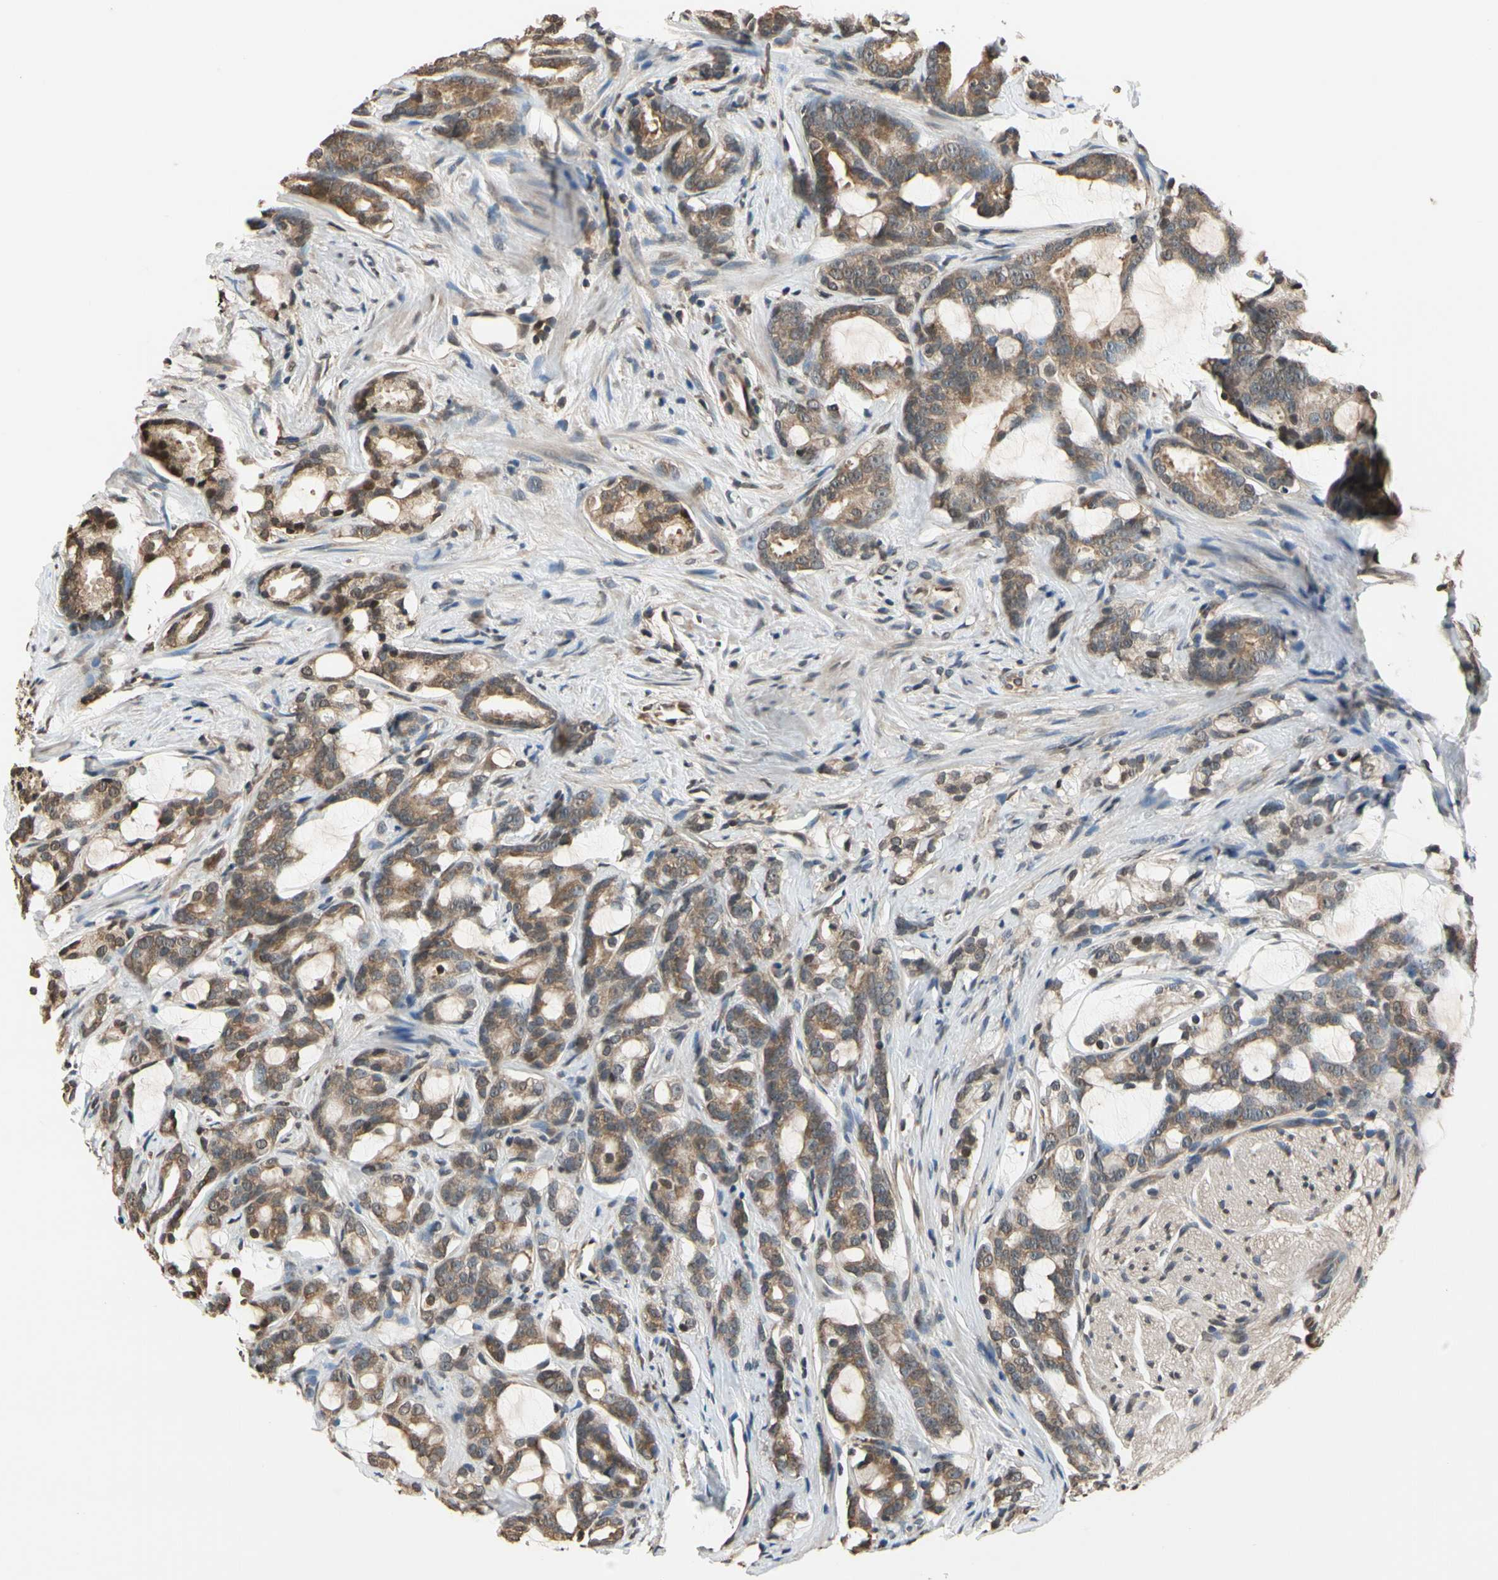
{"staining": {"intensity": "moderate", "quantity": ">75%", "location": "cytoplasmic/membranous"}, "tissue": "prostate cancer", "cell_type": "Tumor cells", "image_type": "cancer", "snomed": [{"axis": "morphology", "description": "Adenocarcinoma, Low grade"}, {"axis": "topography", "description": "Prostate"}], "caption": "The immunohistochemical stain highlights moderate cytoplasmic/membranous expression in tumor cells of low-grade adenocarcinoma (prostate) tissue.", "gene": "GCLC", "patient": {"sex": "male", "age": 58}}